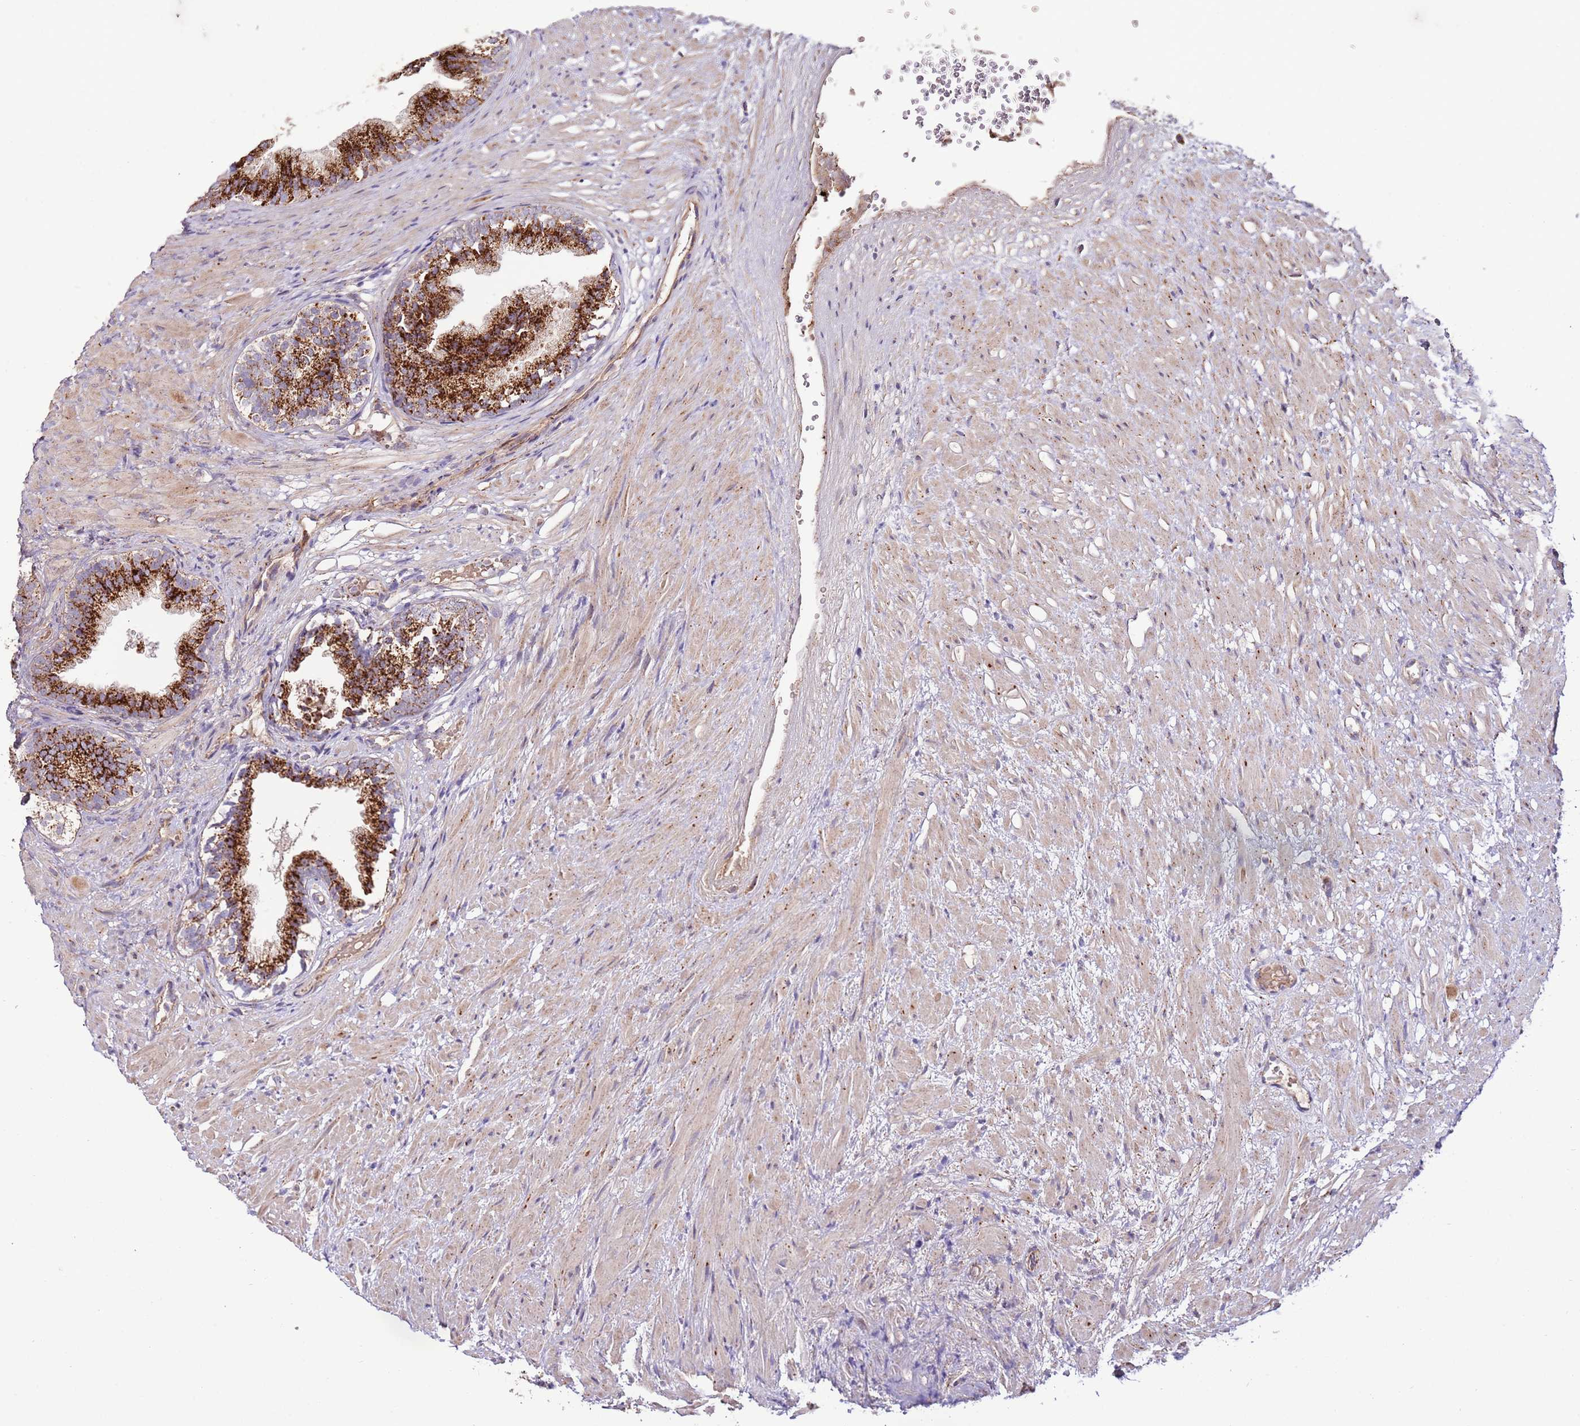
{"staining": {"intensity": "strong", "quantity": ">75%", "location": "cytoplasmic/membranous"}, "tissue": "prostate", "cell_type": "Glandular cells", "image_type": "normal", "snomed": [{"axis": "morphology", "description": "Normal tissue, NOS"}, {"axis": "topography", "description": "Prostate"}], "caption": "Unremarkable prostate was stained to show a protein in brown. There is high levels of strong cytoplasmic/membranous expression in about >75% of glandular cells. (DAB = brown stain, brightfield microscopy at high magnification).", "gene": "DOCK6", "patient": {"sex": "male", "age": 76}}